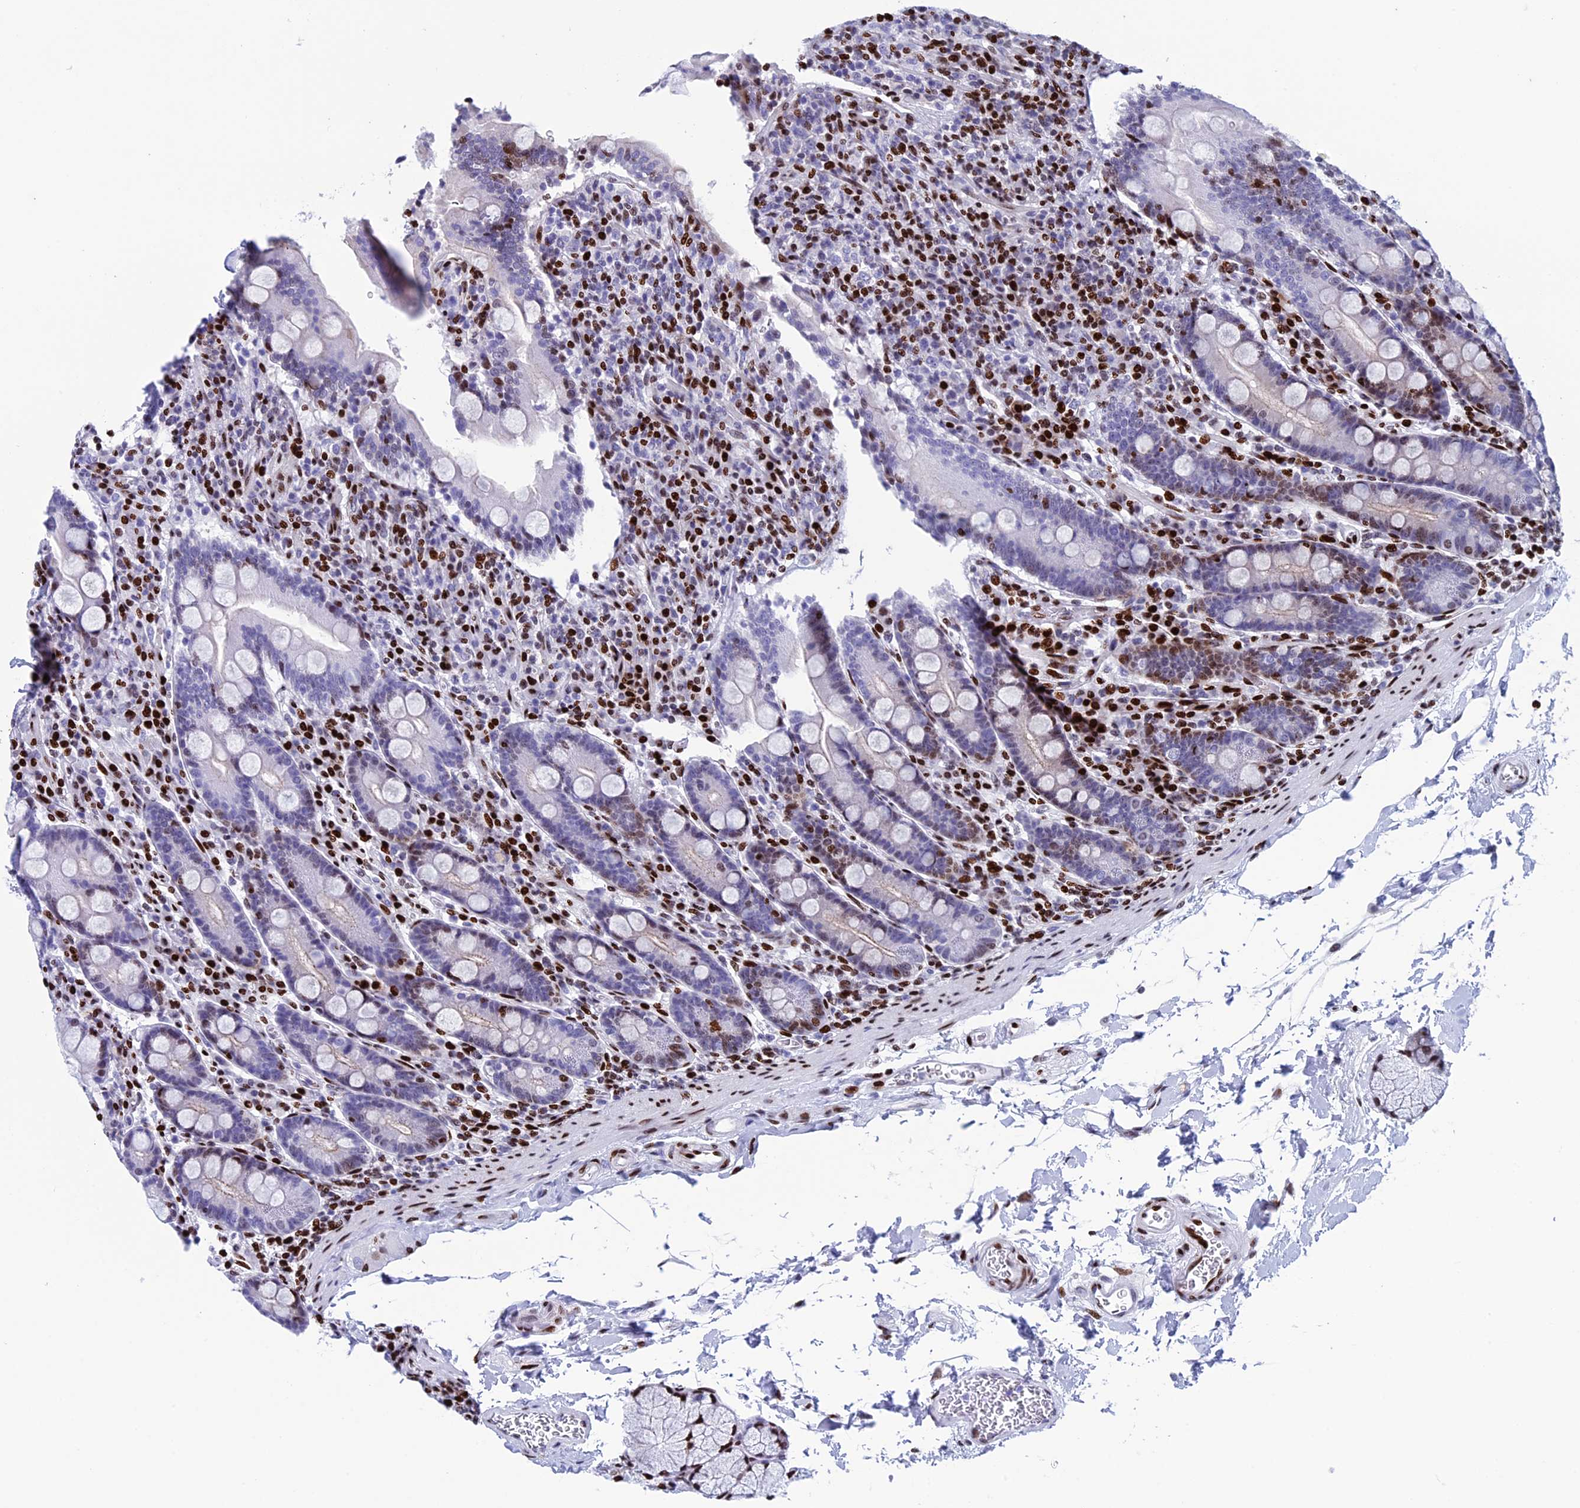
{"staining": {"intensity": "moderate", "quantity": "<25%", "location": "nuclear"}, "tissue": "duodenum", "cell_type": "Glandular cells", "image_type": "normal", "snomed": [{"axis": "morphology", "description": "Normal tissue, NOS"}, {"axis": "topography", "description": "Duodenum"}], "caption": "Duodenum stained with immunohistochemistry reveals moderate nuclear positivity in about <25% of glandular cells.", "gene": "BTBD3", "patient": {"sex": "male", "age": 35}}